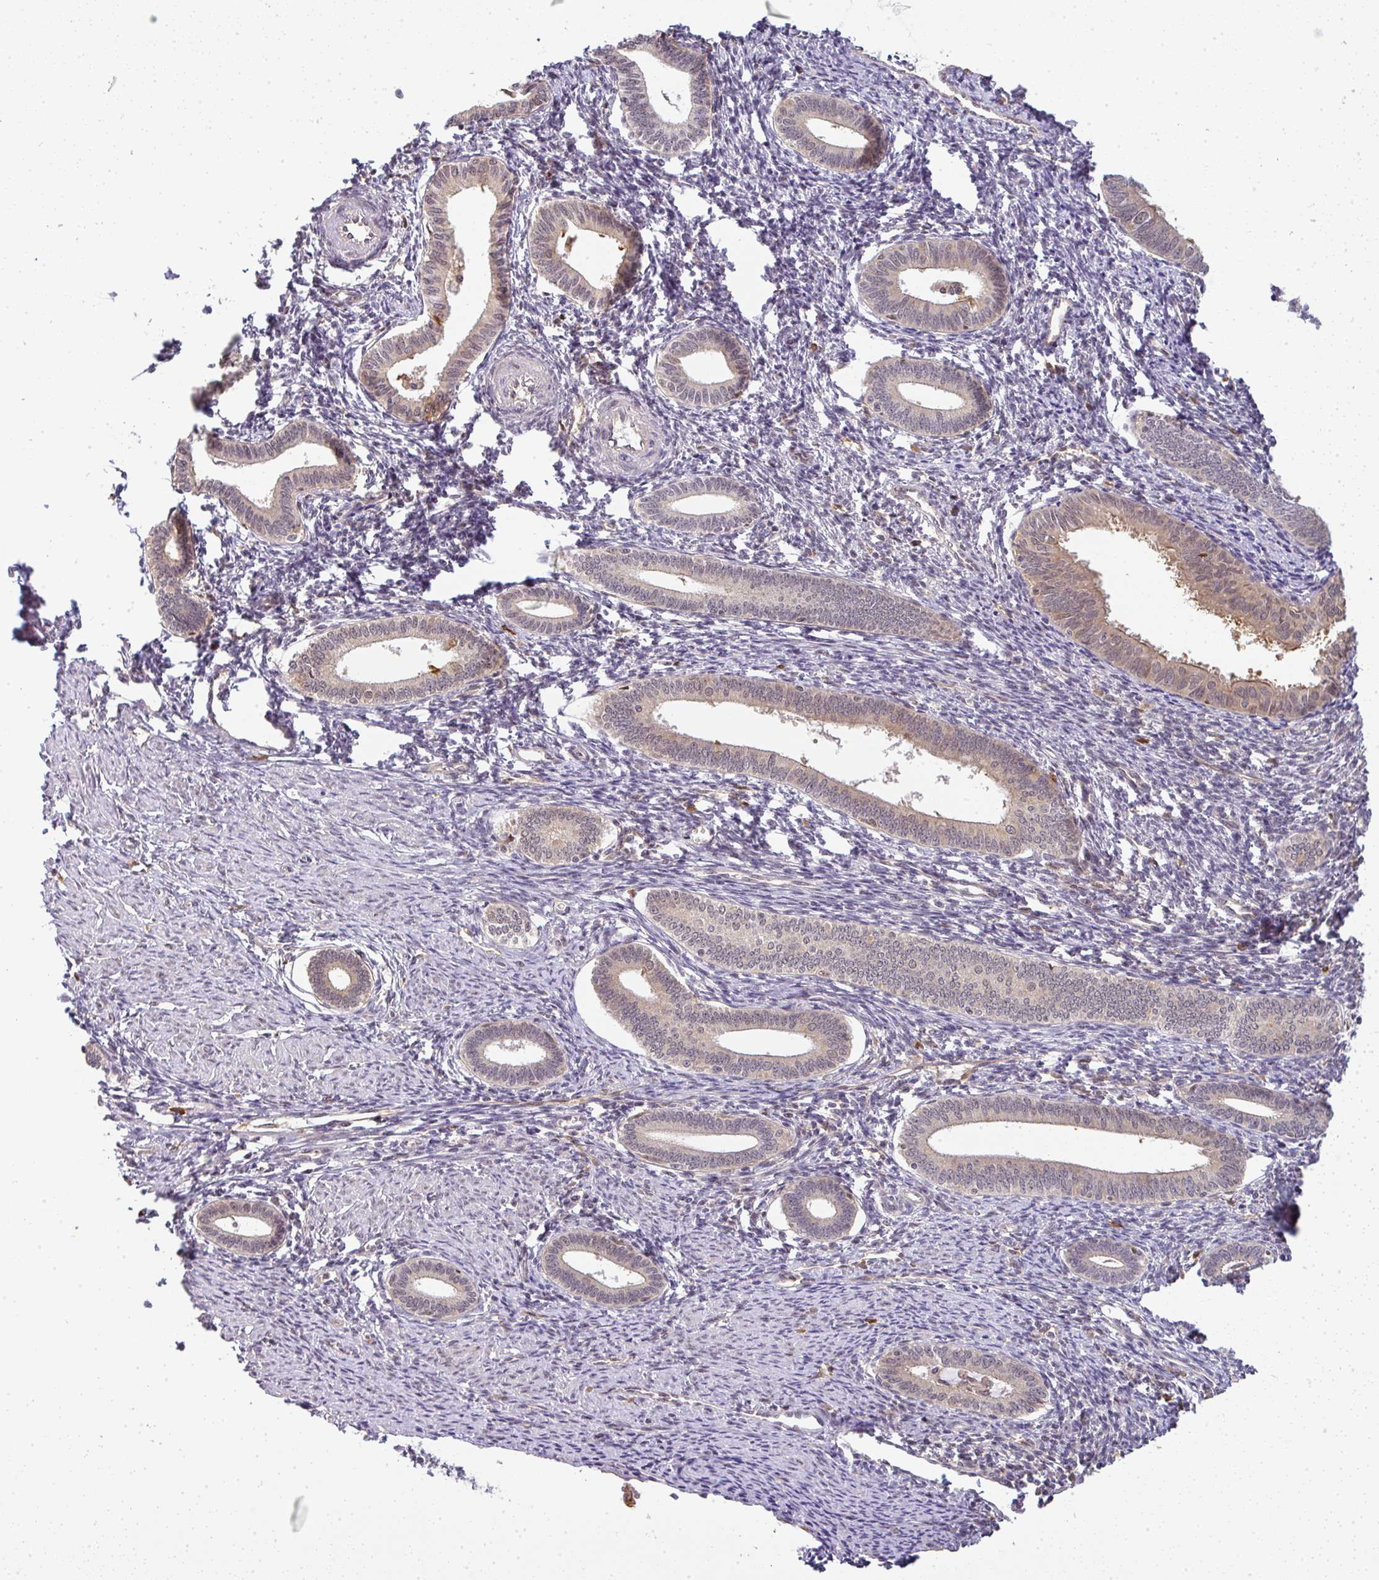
{"staining": {"intensity": "negative", "quantity": "none", "location": "none"}, "tissue": "endometrium", "cell_type": "Cells in endometrial stroma", "image_type": "normal", "snomed": [{"axis": "morphology", "description": "Normal tissue, NOS"}, {"axis": "topography", "description": "Endometrium"}], "caption": "Immunohistochemistry (IHC) micrograph of normal endometrium: endometrium stained with DAB exhibits no significant protein staining in cells in endometrial stroma. (Stains: DAB IHC with hematoxylin counter stain, Microscopy: brightfield microscopy at high magnification).", "gene": "FAM153A", "patient": {"sex": "female", "age": 41}}